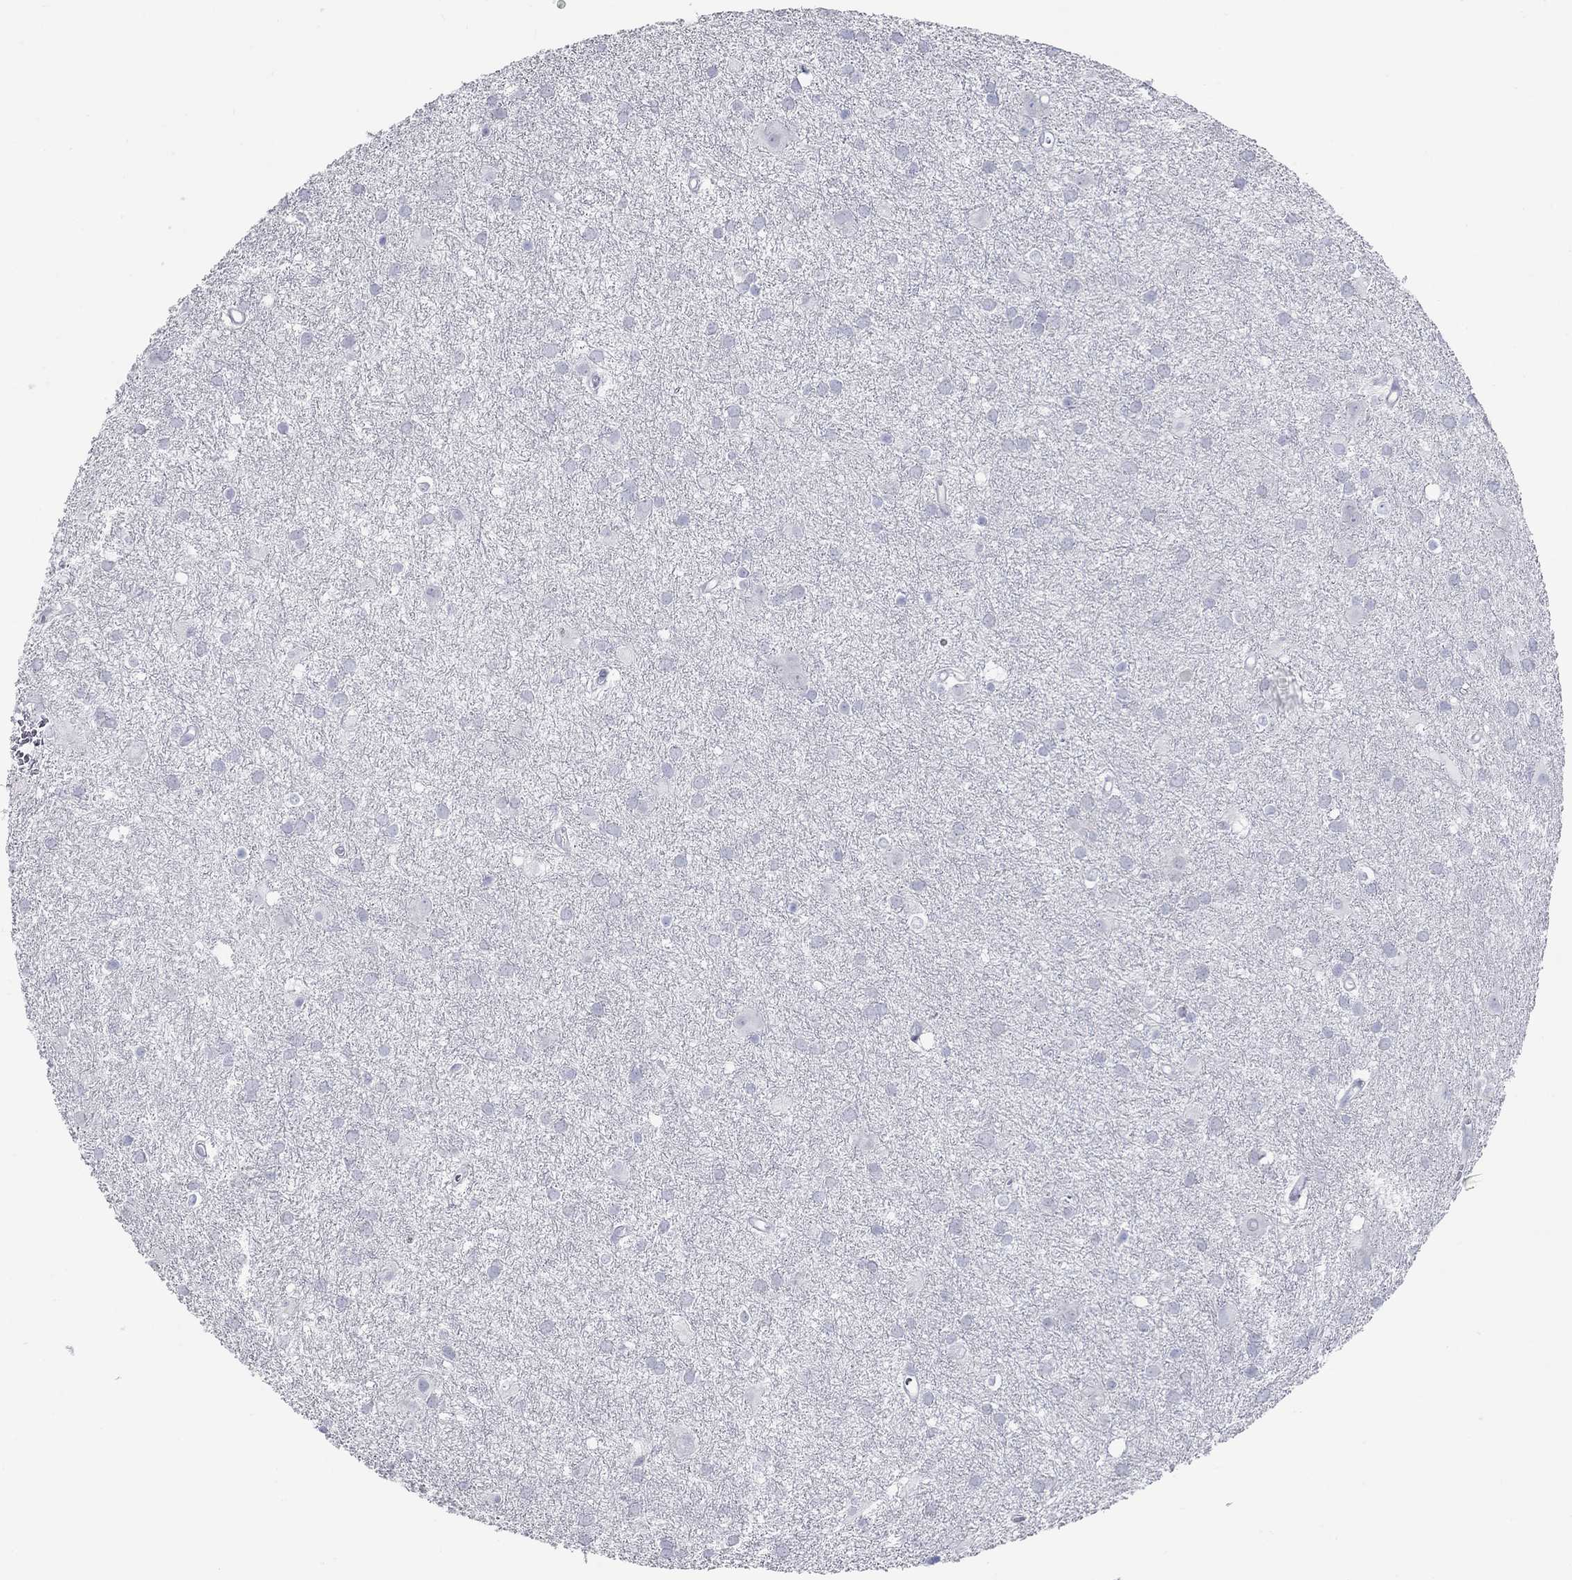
{"staining": {"intensity": "negative", "quantity": "none", "location": "none"}, "tissue": "glioma", "cell_type": "Tumor cells", "image_type": "cancer", "snomed": [{"axis": "morphology", "description": "Glioma, malignant, Low grade"}, {"axis": "topography", "description": "Brain"}], "caption": "High power microscopy histopathology image of an immunohistochemistry (IHC) photomicrograph of glioma, revealing no significant staining in tumor cells. Brightfield microscopy of immunohistochemistry (IHC) stained with DAB (3,3'-diaminobenzidine) (brown) and hematoxylin (blue), captured at high magnification.", "gene": "KIRREL2", "patient": {"sex": "male", "age": 58}}